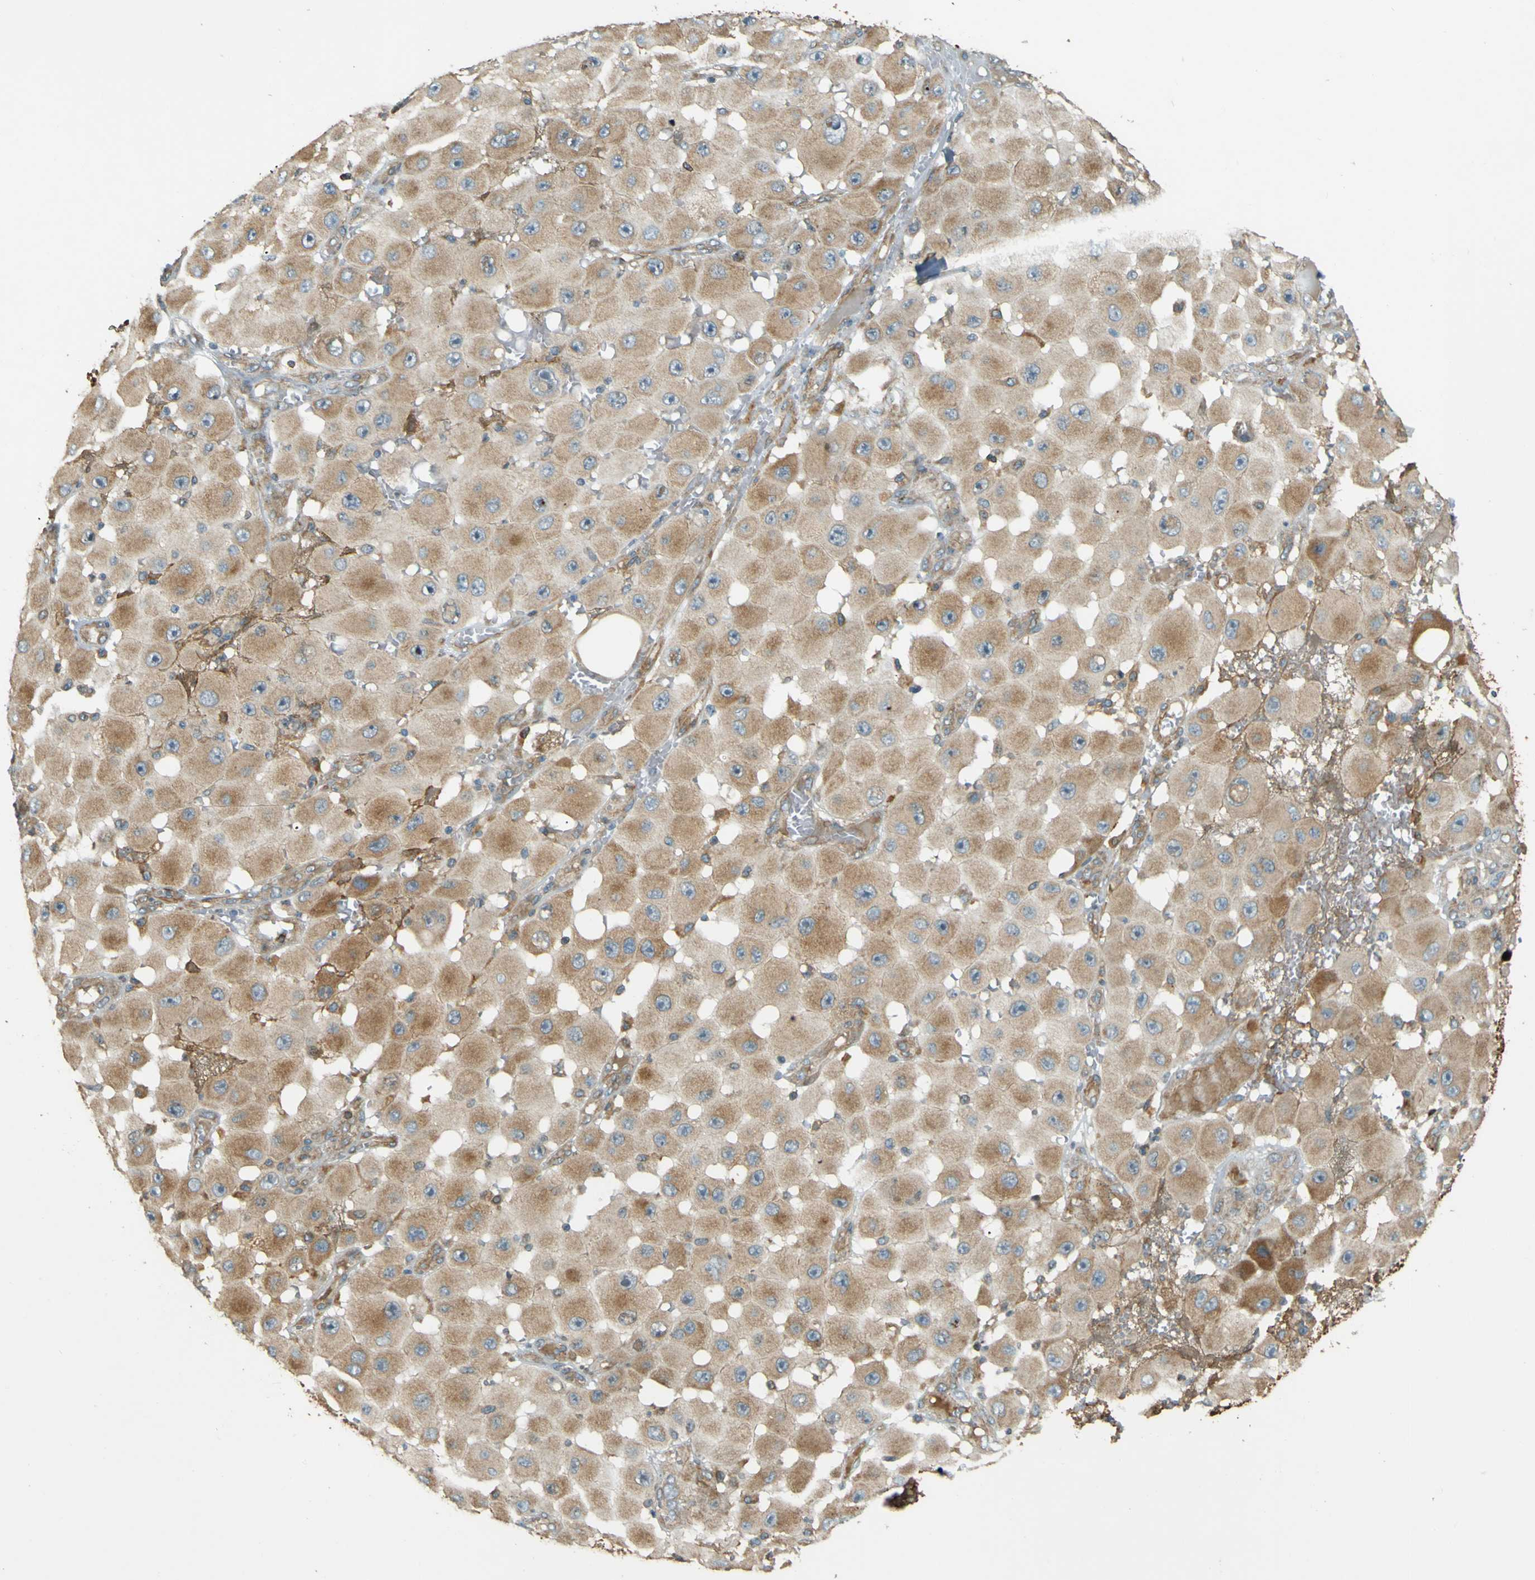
{"staining": {"intensity": "moderate", "quantity": ">75%", "location": "cytoplasmic/membranous"}, "tissue": "melanoma", "cell_type": "Tumor cells", "image_type": "cancer", "snomed": [{"axis": "morphology", "description": "Malignant melanoma, NOS"}, {"axis": "topography", "description": "Skin"}], "caption": "Human melanoma stained with a brown dye reveals moderate cytoplasmic/membranous positive positivity in approximately >75% of tumor cells.", "gene": "LPCAT1", "patient": {"sex": "female", "age": 81}}